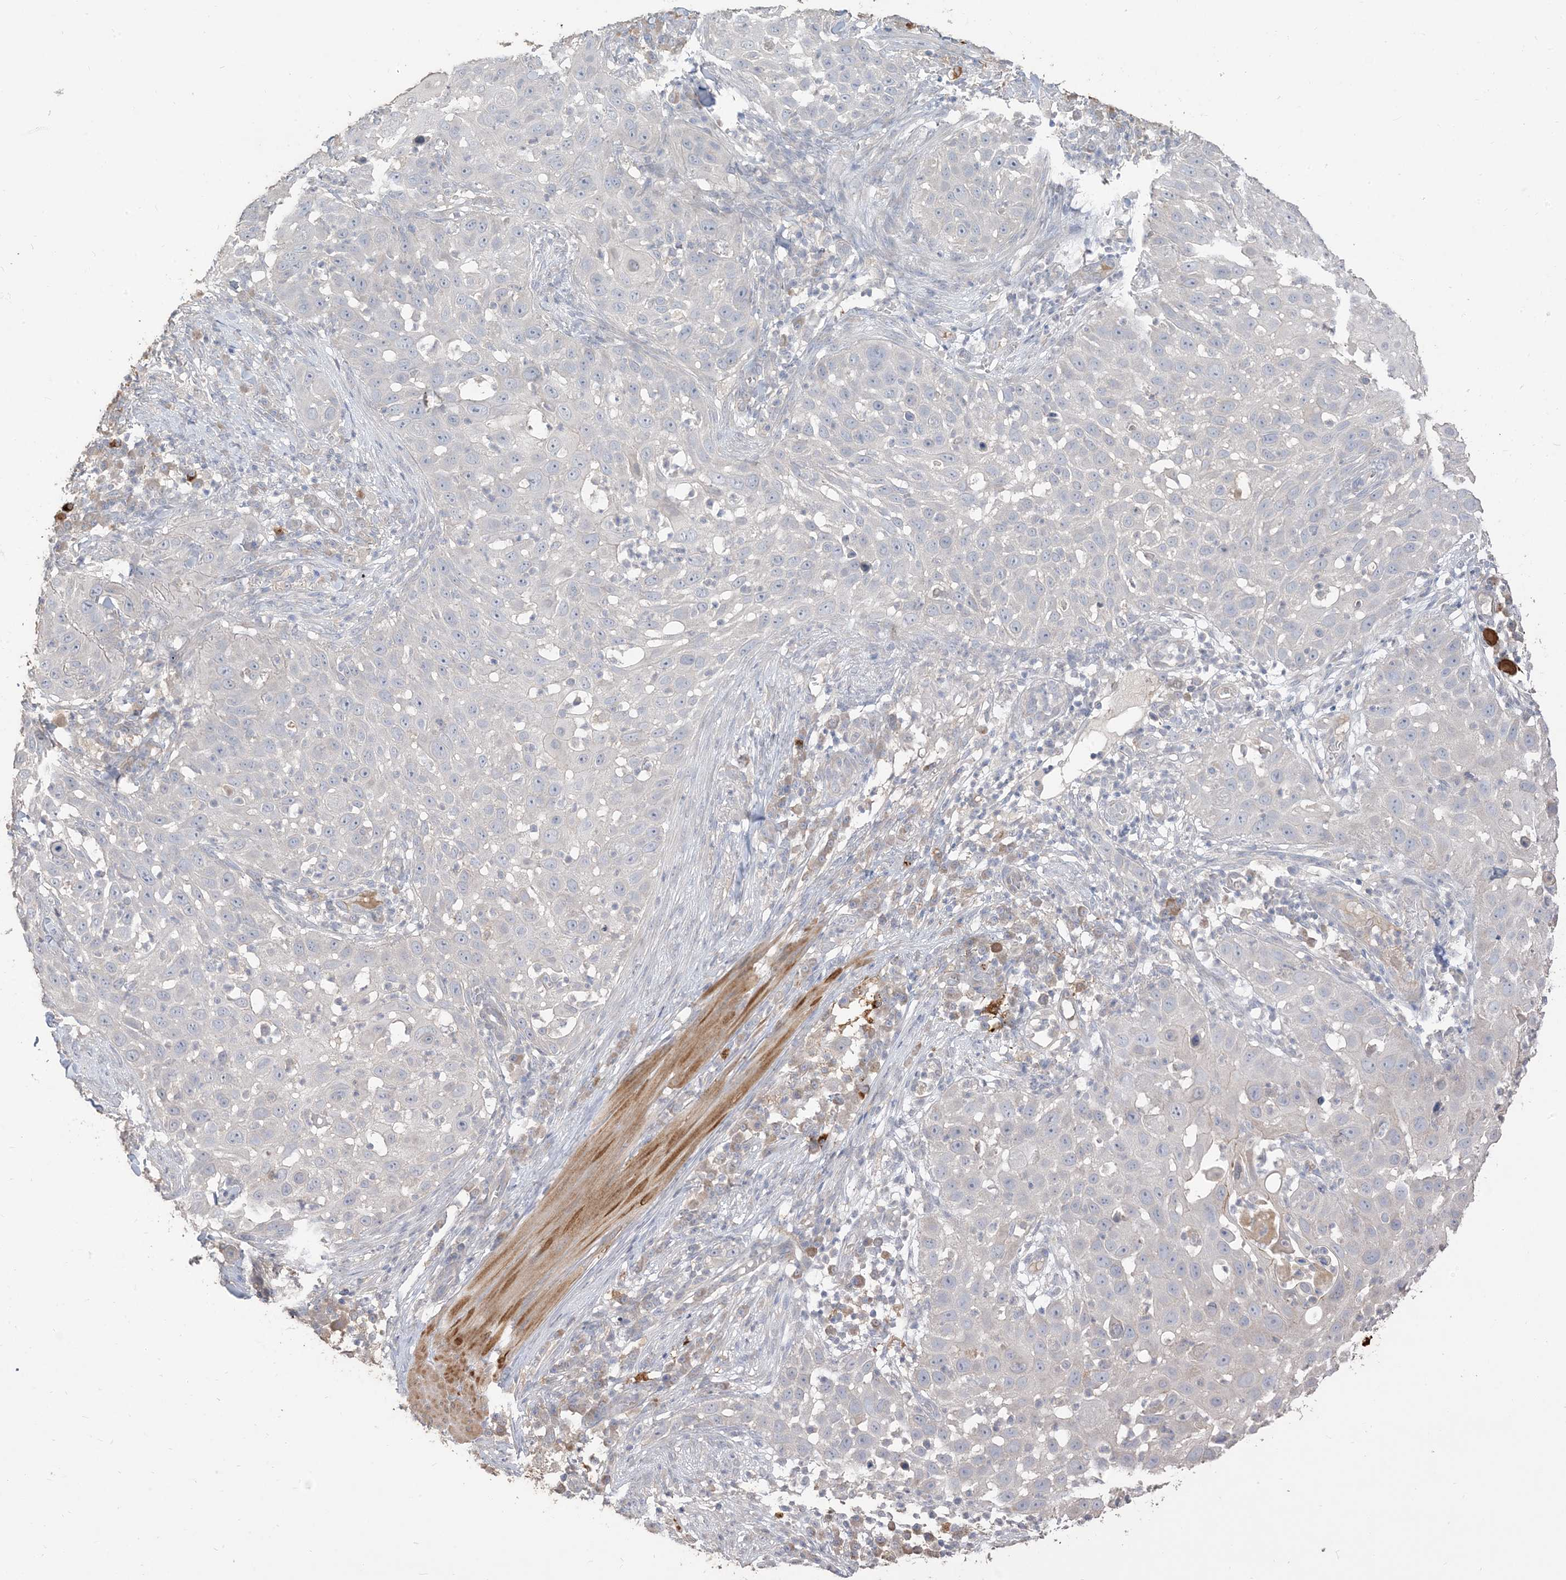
{"staining": {"intensity": "negative", "quantity": "none", "location": "none"}, "tissue": "skin cancer", "cell_type": "Tumor cells", "image_type": "cancer", "snomed": [{"axis": "morphology", "description": "Squamous cell carcinoma, NOS"}, {"axis": "topography", "description": "Skin"}], "caption": "DAB immunohistochemical staining of squamous cell carcinoma (skin) demonstrates no significant expression in tumor cells.", "gene": "RNF175", "patient": {"sex": "female", "age": 44}}